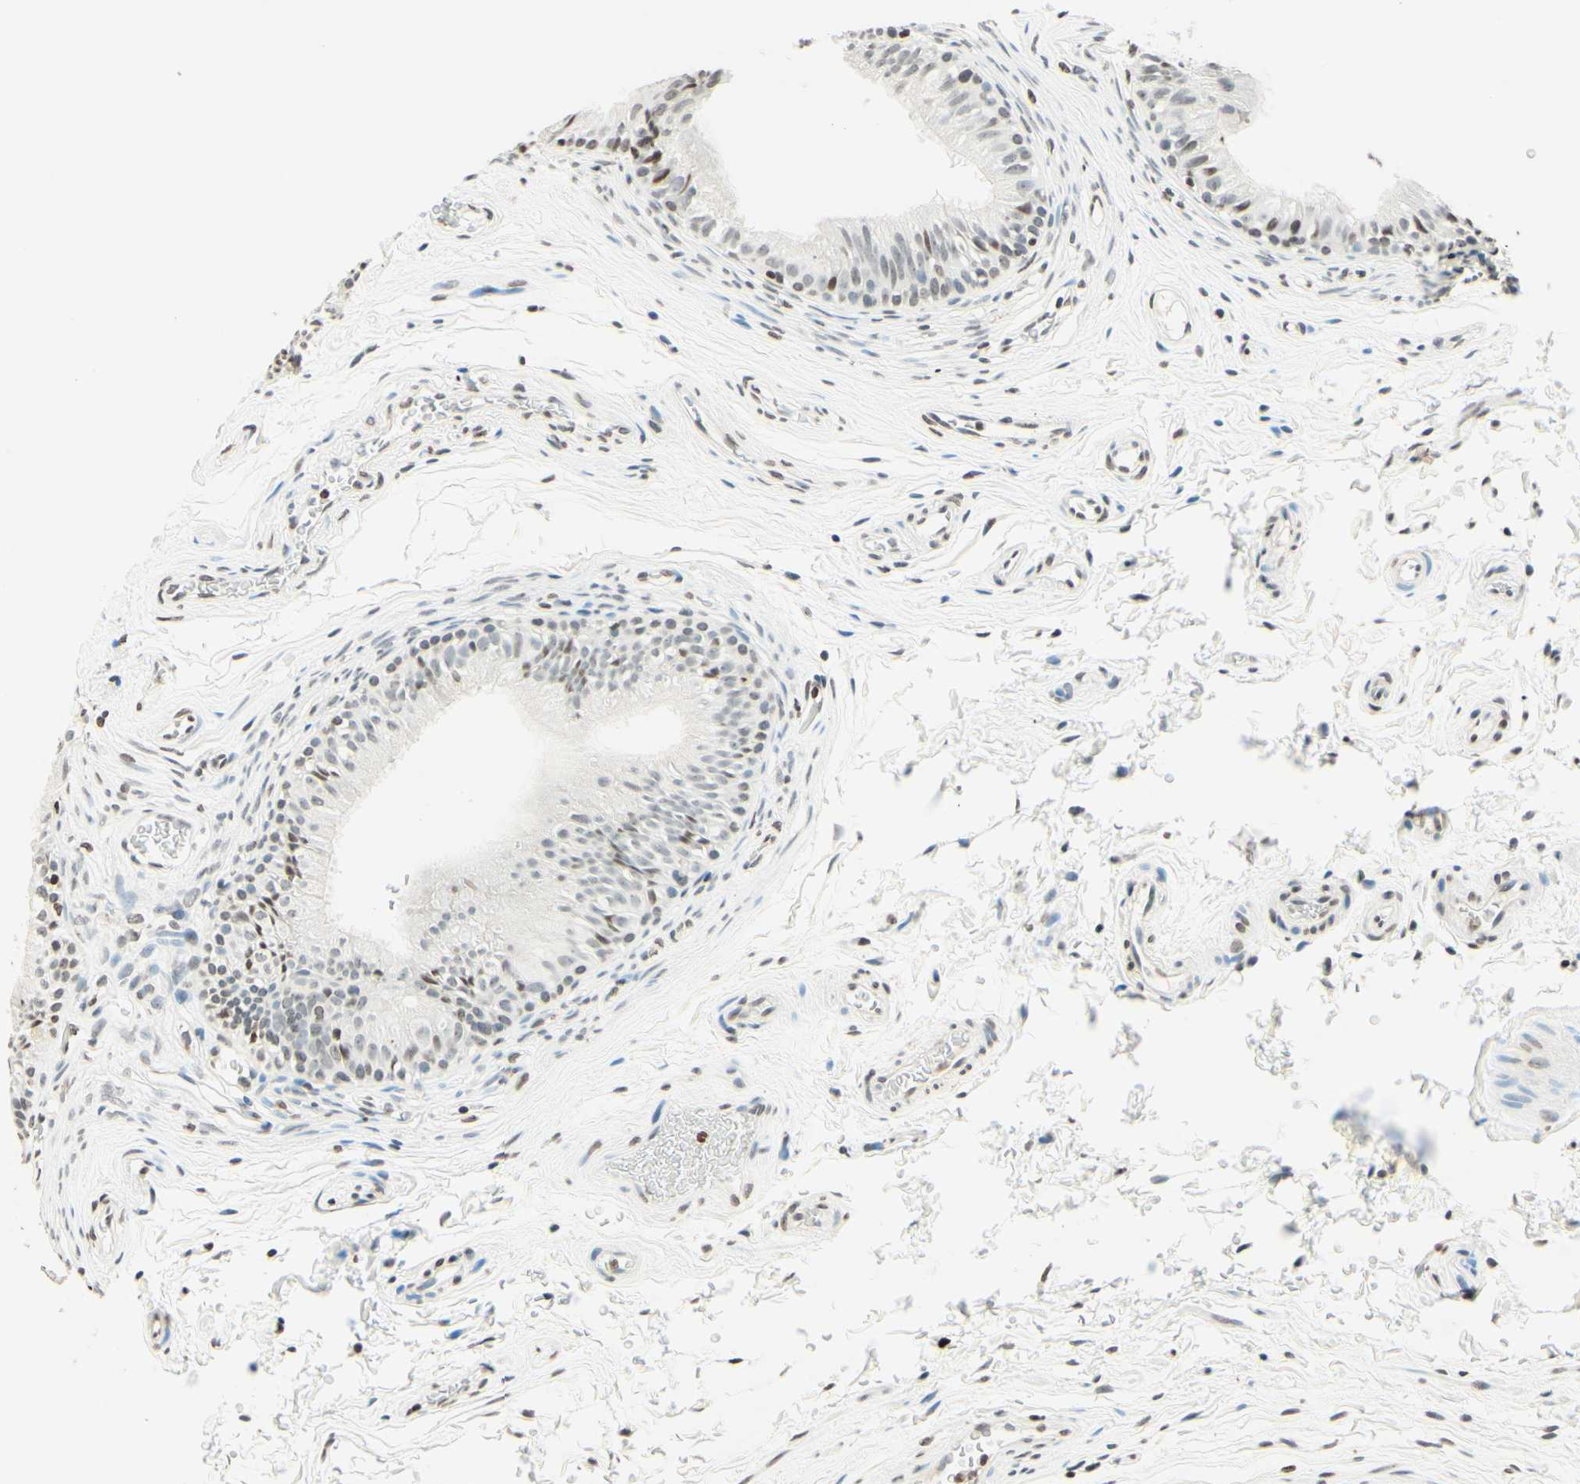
{"staining": {"intensity": "moderate", "quantity": "25%-75%", "location": "nuclear"}, "tissue": "epididymis", "cell_type": "Glandular cells", "image_type": "normal", "snomed": [{"axis": "morphology", "description": "Normal tissue, NOS"}, {"axis": "topography", "description": "Epididymis"}], "caption": "Normal epididymis was stained to show a protein in brown. There is medium levels of moderate nuclear expression in about 25%-75% of glandular cells.", "gene": "MSH2", "patient": {"sex": "male", "age": 36}}